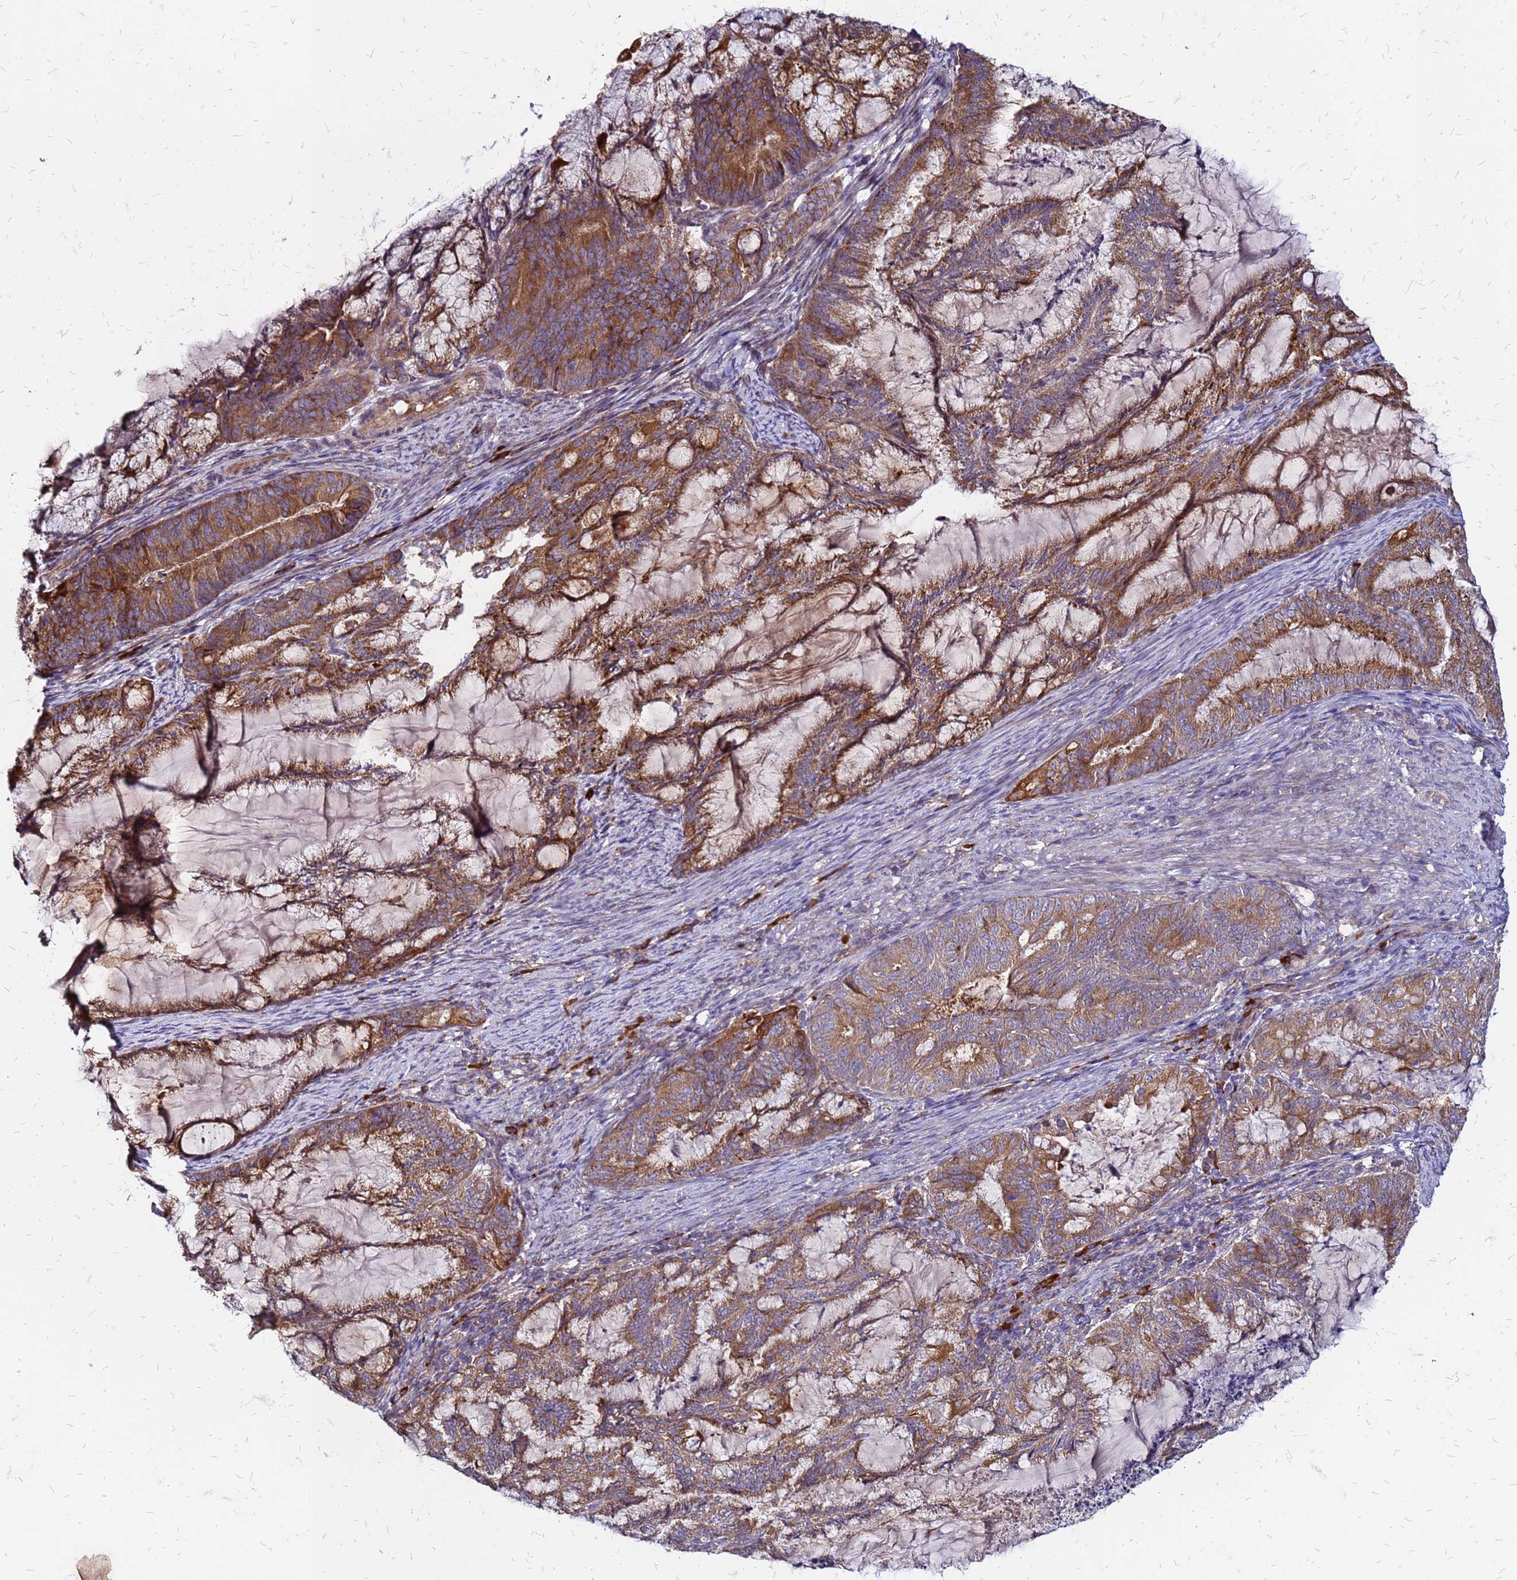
{"staining": {"intensity": "strong", "quantity": ">75%", "location": "cytoplasmic/membranous"}, "tissue": "endometrial cancer", "cell_type": "Tumor cells", "image_type": "cancer", "snomed": [{"axis": "morphology", "description": "Adenocarcinoma, NOS"}, {"axis": "topography", "description": "Endometrium"}], "caption": "Immunohistochemistry (IHC) (DAB (3,3'-diaminobenzidine)) staining of endometrial cancer (adenocarcinoma) reveals strong cytoplasmic/membranous protein expression in approximately >75% of tumor cells.", "gene": "VMO1", "patient": {"sex": "female", "age": 86}}